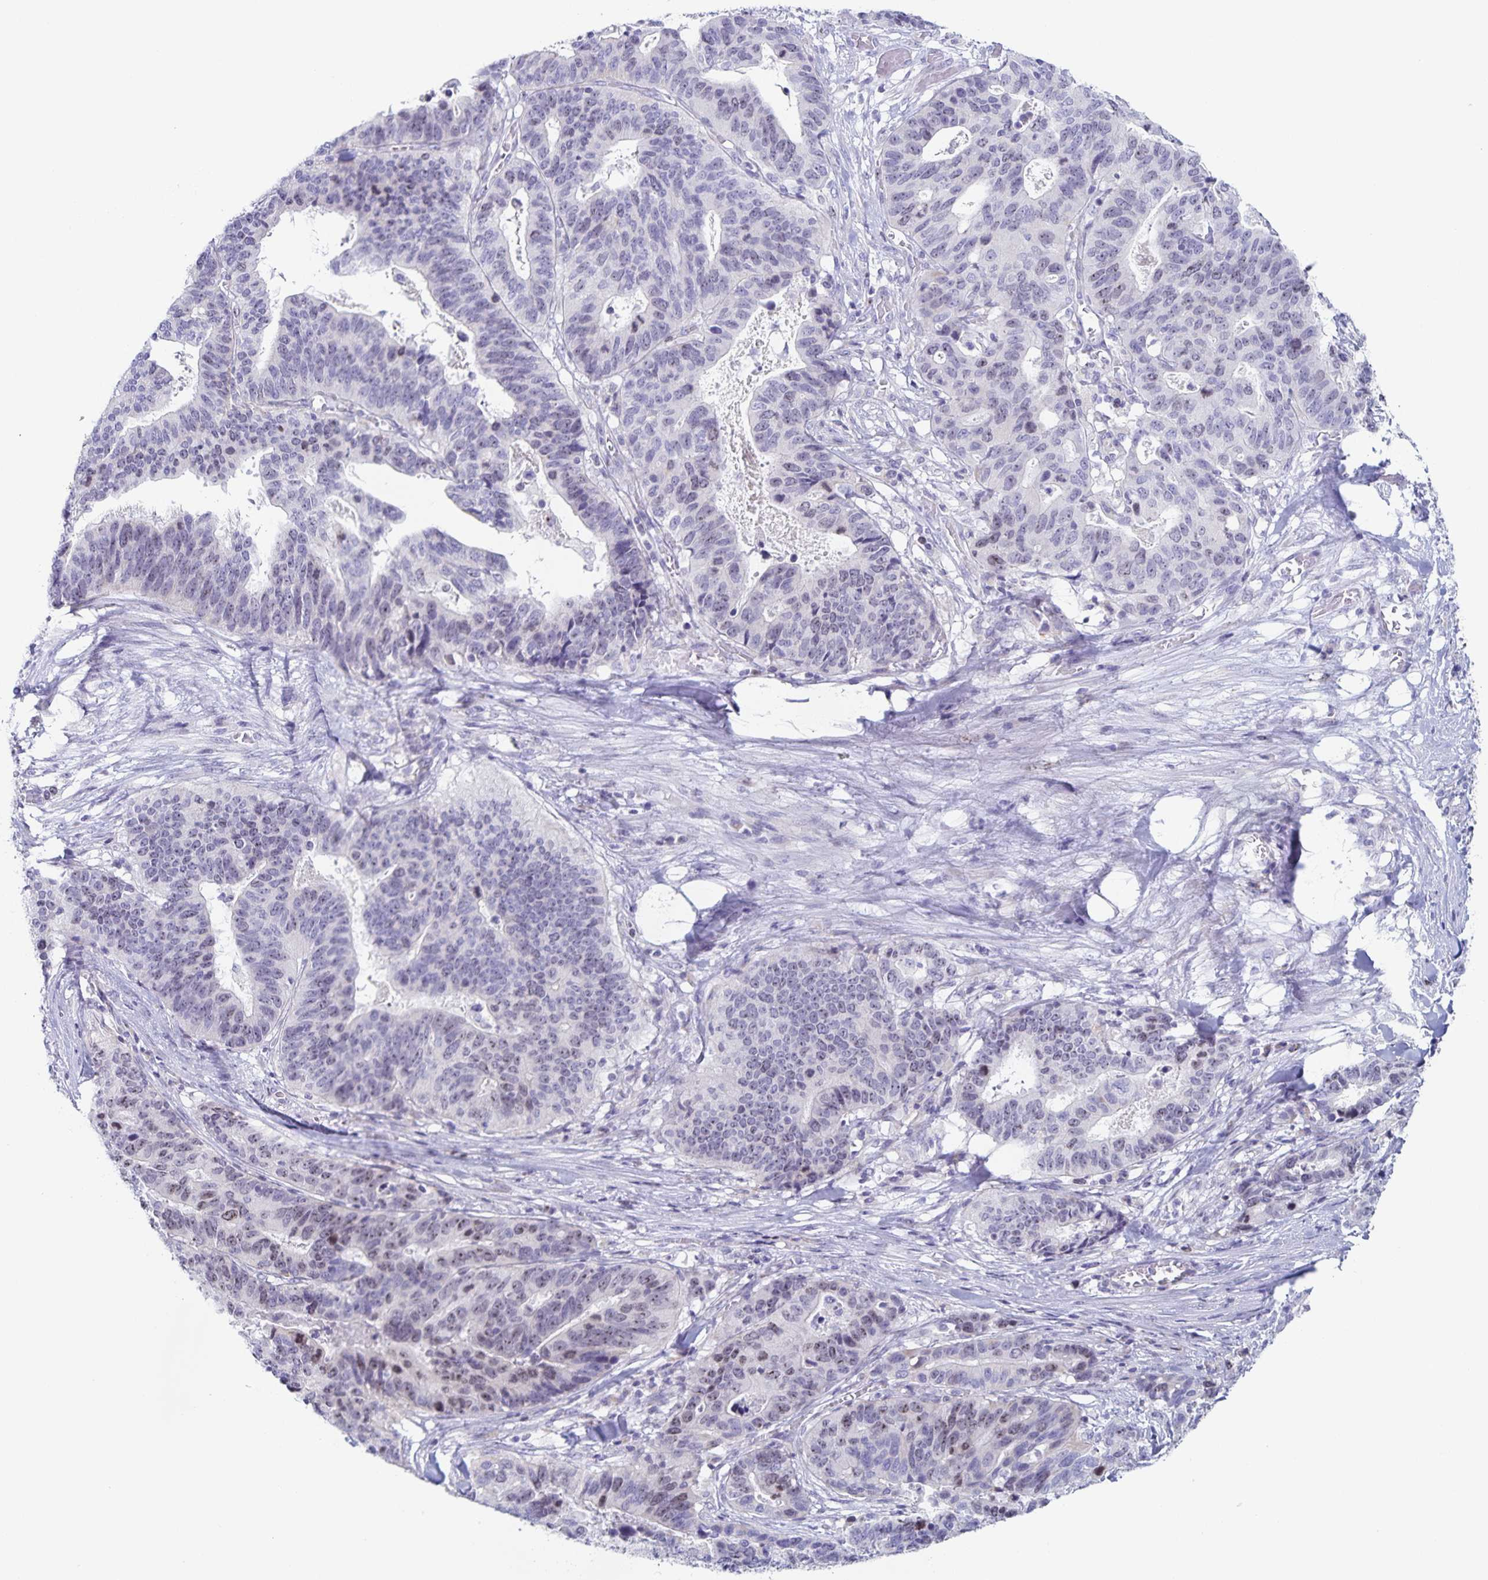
{"staining": {"intensity": "weak", "quantity": "<25%", "location": "nuclear"}, "tissue": "stomach cancer", "cell_type": "Tumor cells", "image_type": "cancer", "snomed": [{"axis": "morphology", "description": "Adenocarcinoma, NOS"}, {"axis": "topography", "description": "Stomach, upper"}], "caption": "High magnification brightfield microscopy of adenocarcinoma (stomach) stained with DAB (brown) and counterstained with hematoxylin (blue): tumor cells show no significant expression.", "gene": "CENPH", "patient": {"sex": "female", "age": 67}}